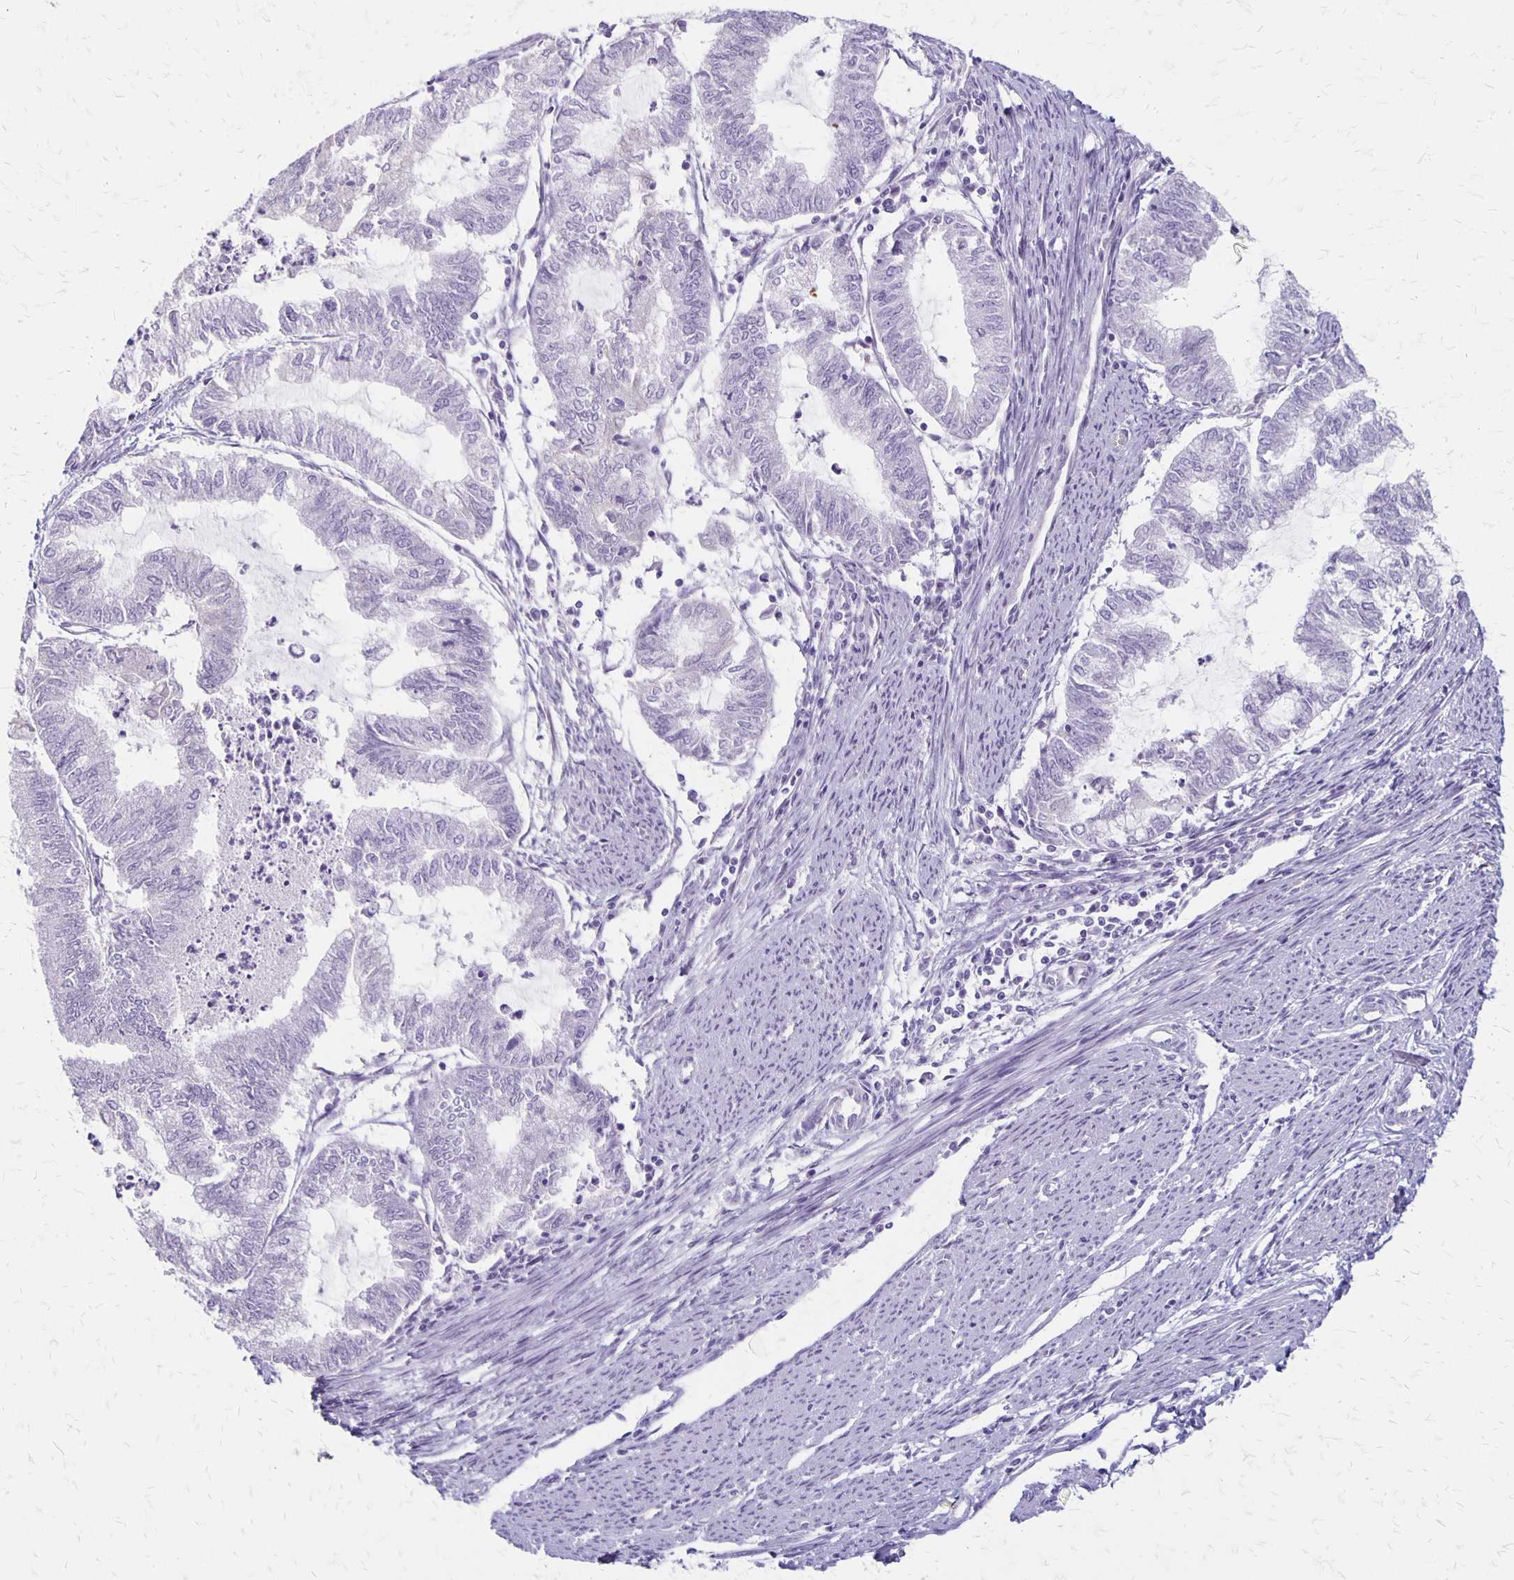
{"staining": {"intensity": "negative", "quantity": "none", "location": "none"}, "tissue": "endometrial cancer", "cell_type": "Tumor cells", "image_type": "cancer", "snomed": [{"axis": "morphology", "description": "Adenocarcinoma, NOS"}, {"axis": "topography", "description": "Endometrium"}], "caption": "An immunohistochemistry histopathology image of endometrial adenocarcinoma is shown. There is no staining in tumor cells of endometrial adenocarcinoma.", "gene": "HOMER1", "patient": {"sex": "female", "age": 79}}